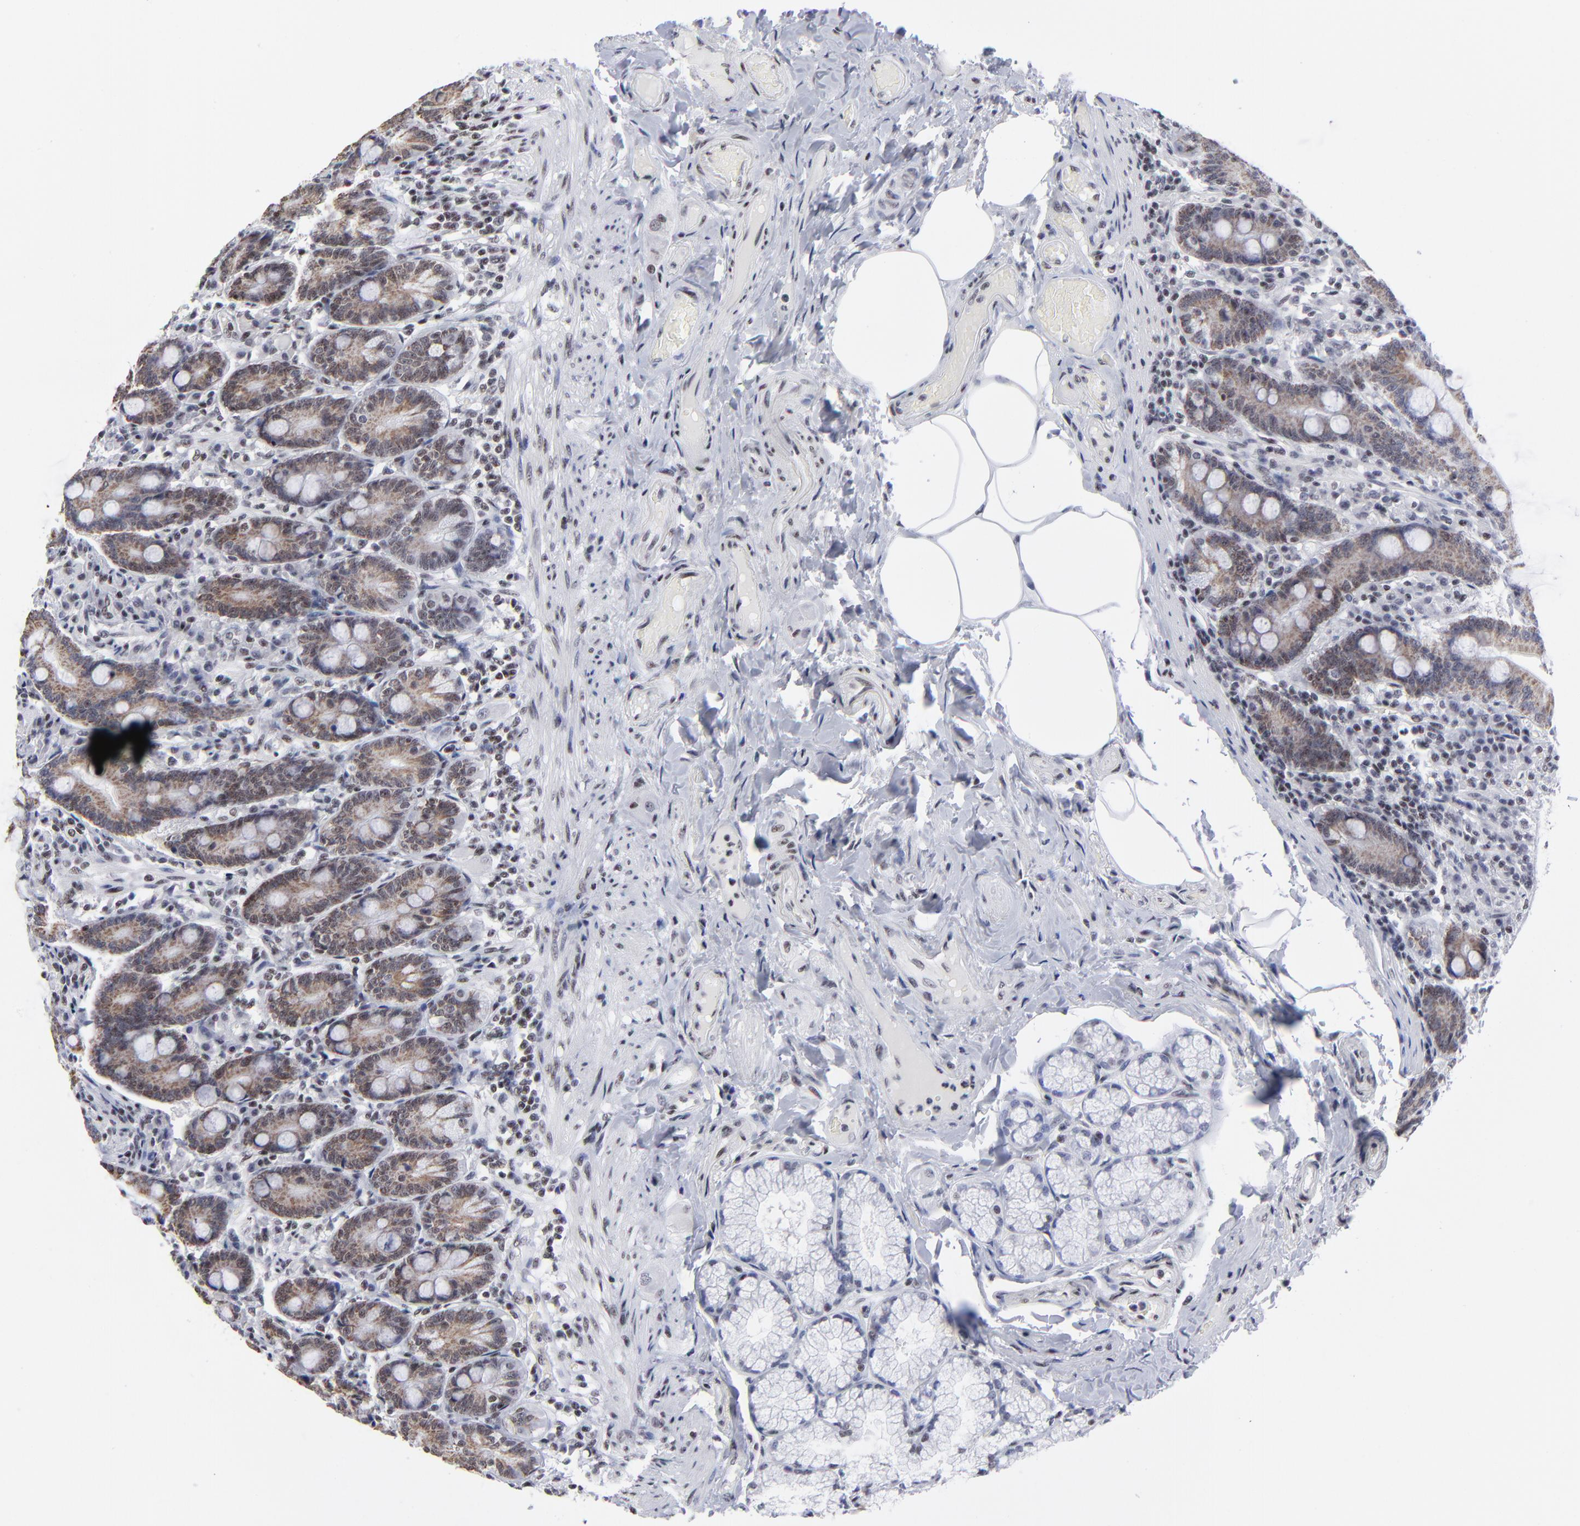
{"staining": {"intensity": "weak", "quantity": "25%-75%", "location": "cytoplasmic/membranous,nuclear"}, "tissue": "duodenum", "cell_type": "Glandular cells", "image_type": "normal", "snomed": [{"axis": "morphology", "description": "Normal tissue, NOS"}, {"axis": "topography", "description": "Duodenum"}], "caption": "This is a photomicrograph of IHC staining of normal duodenum, which shows weak positivity in the cytoplasmic/membranous,nuclear of glandular cells.", "gene": "SP2", "patient": {"sex": "female", "age": 64}}